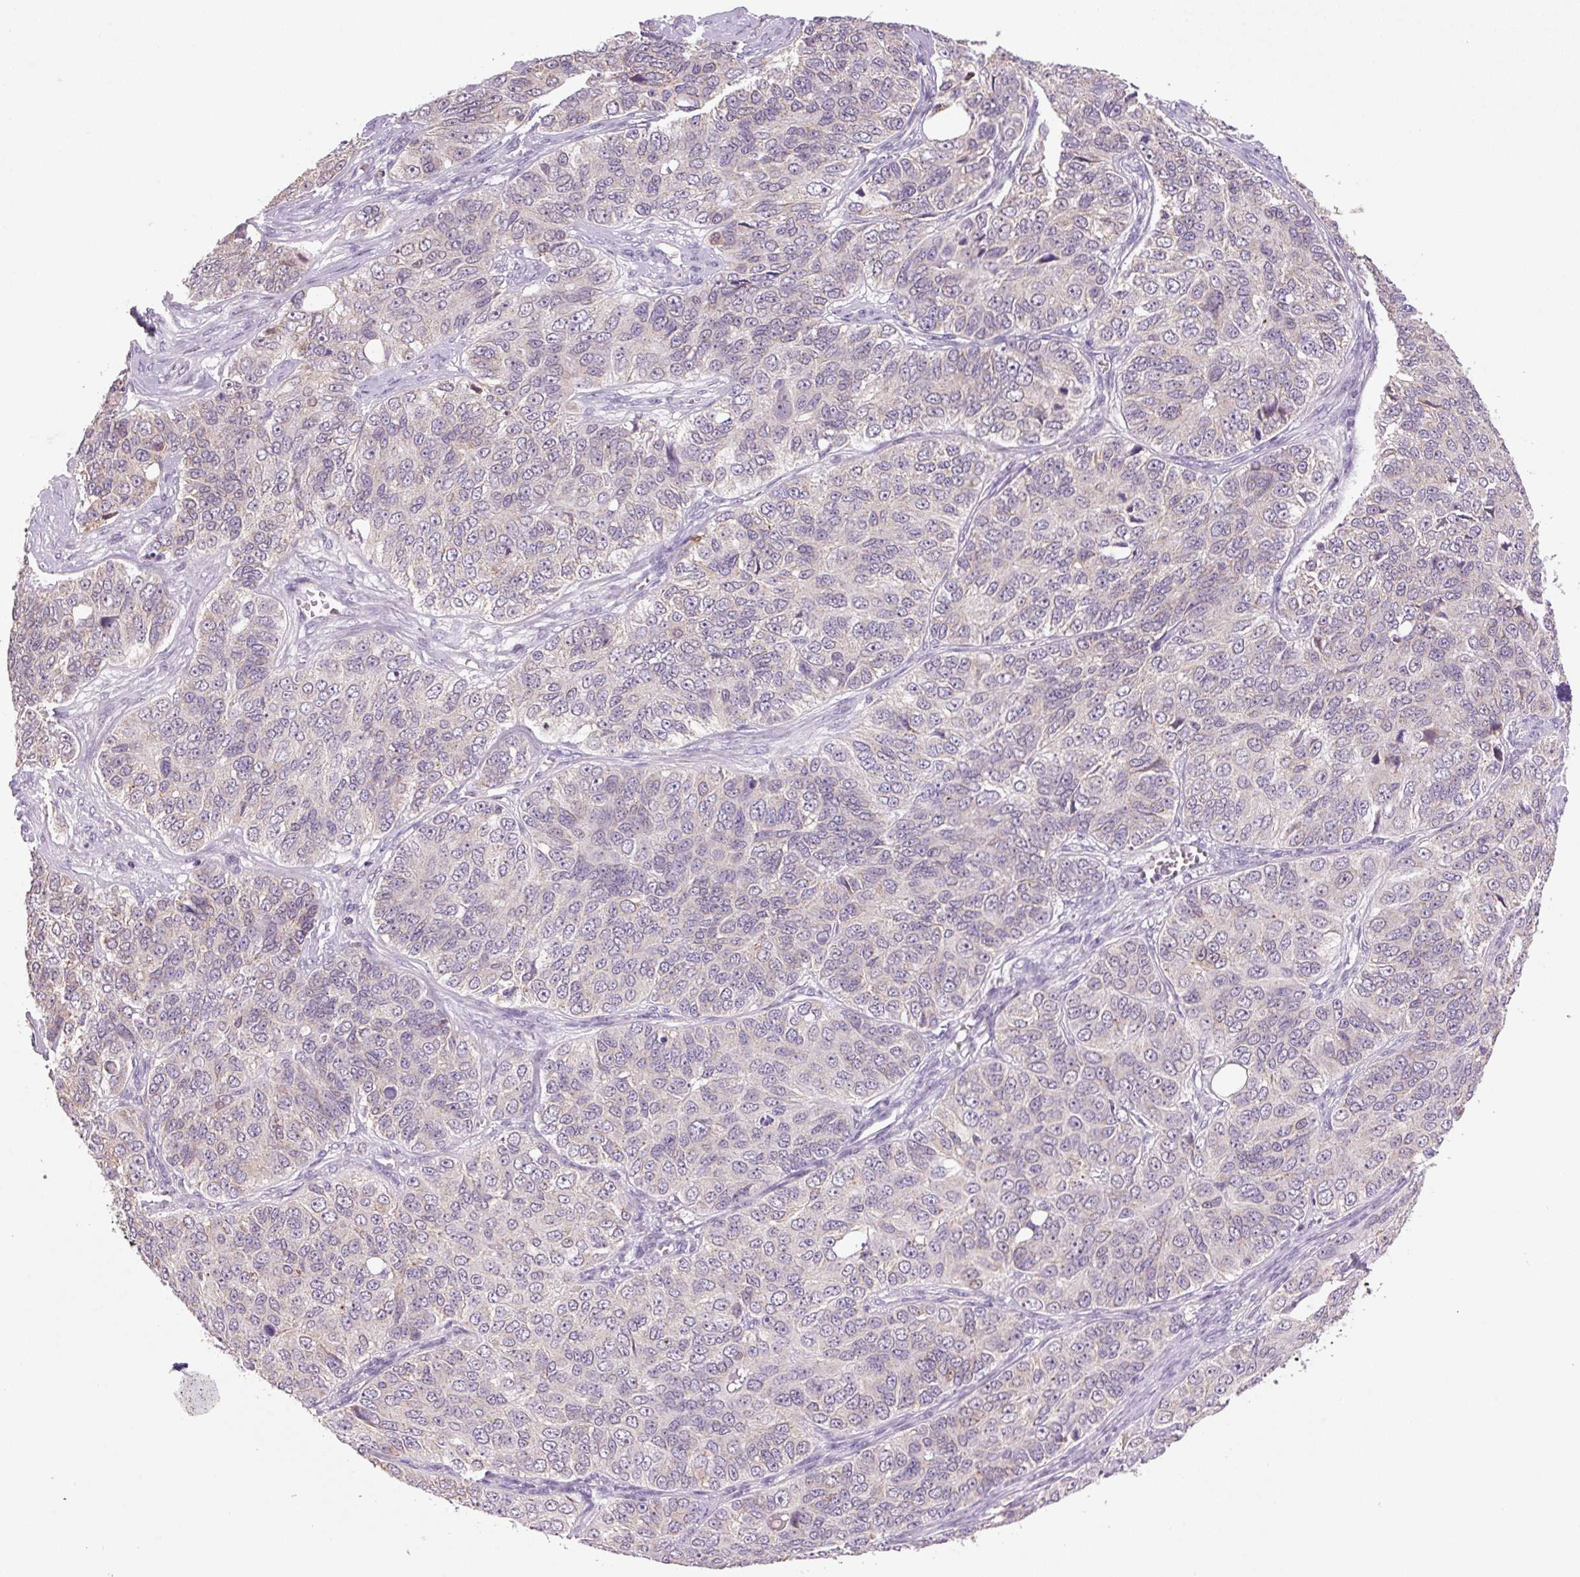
{"staining": {"intensity": "weak", "quantity": "<25%", "location": "cytoplasmic/membranous"}, "tissue": "ovarian cancer", "cell_type": "Tumor cells", "image_type": "cancer", "snomed": [{"axis": "morphology", "description": "Carcinoma, endometroid"}, {"axis": "topography", "description": "Ovary"}], "caption": "Ovarian endometroid carcinoma stained for a protein using immunohistochemistry exhibits no staining tumor cells.", "gene": "SGF29", "patient": {"sex": "female", "age": 51}}